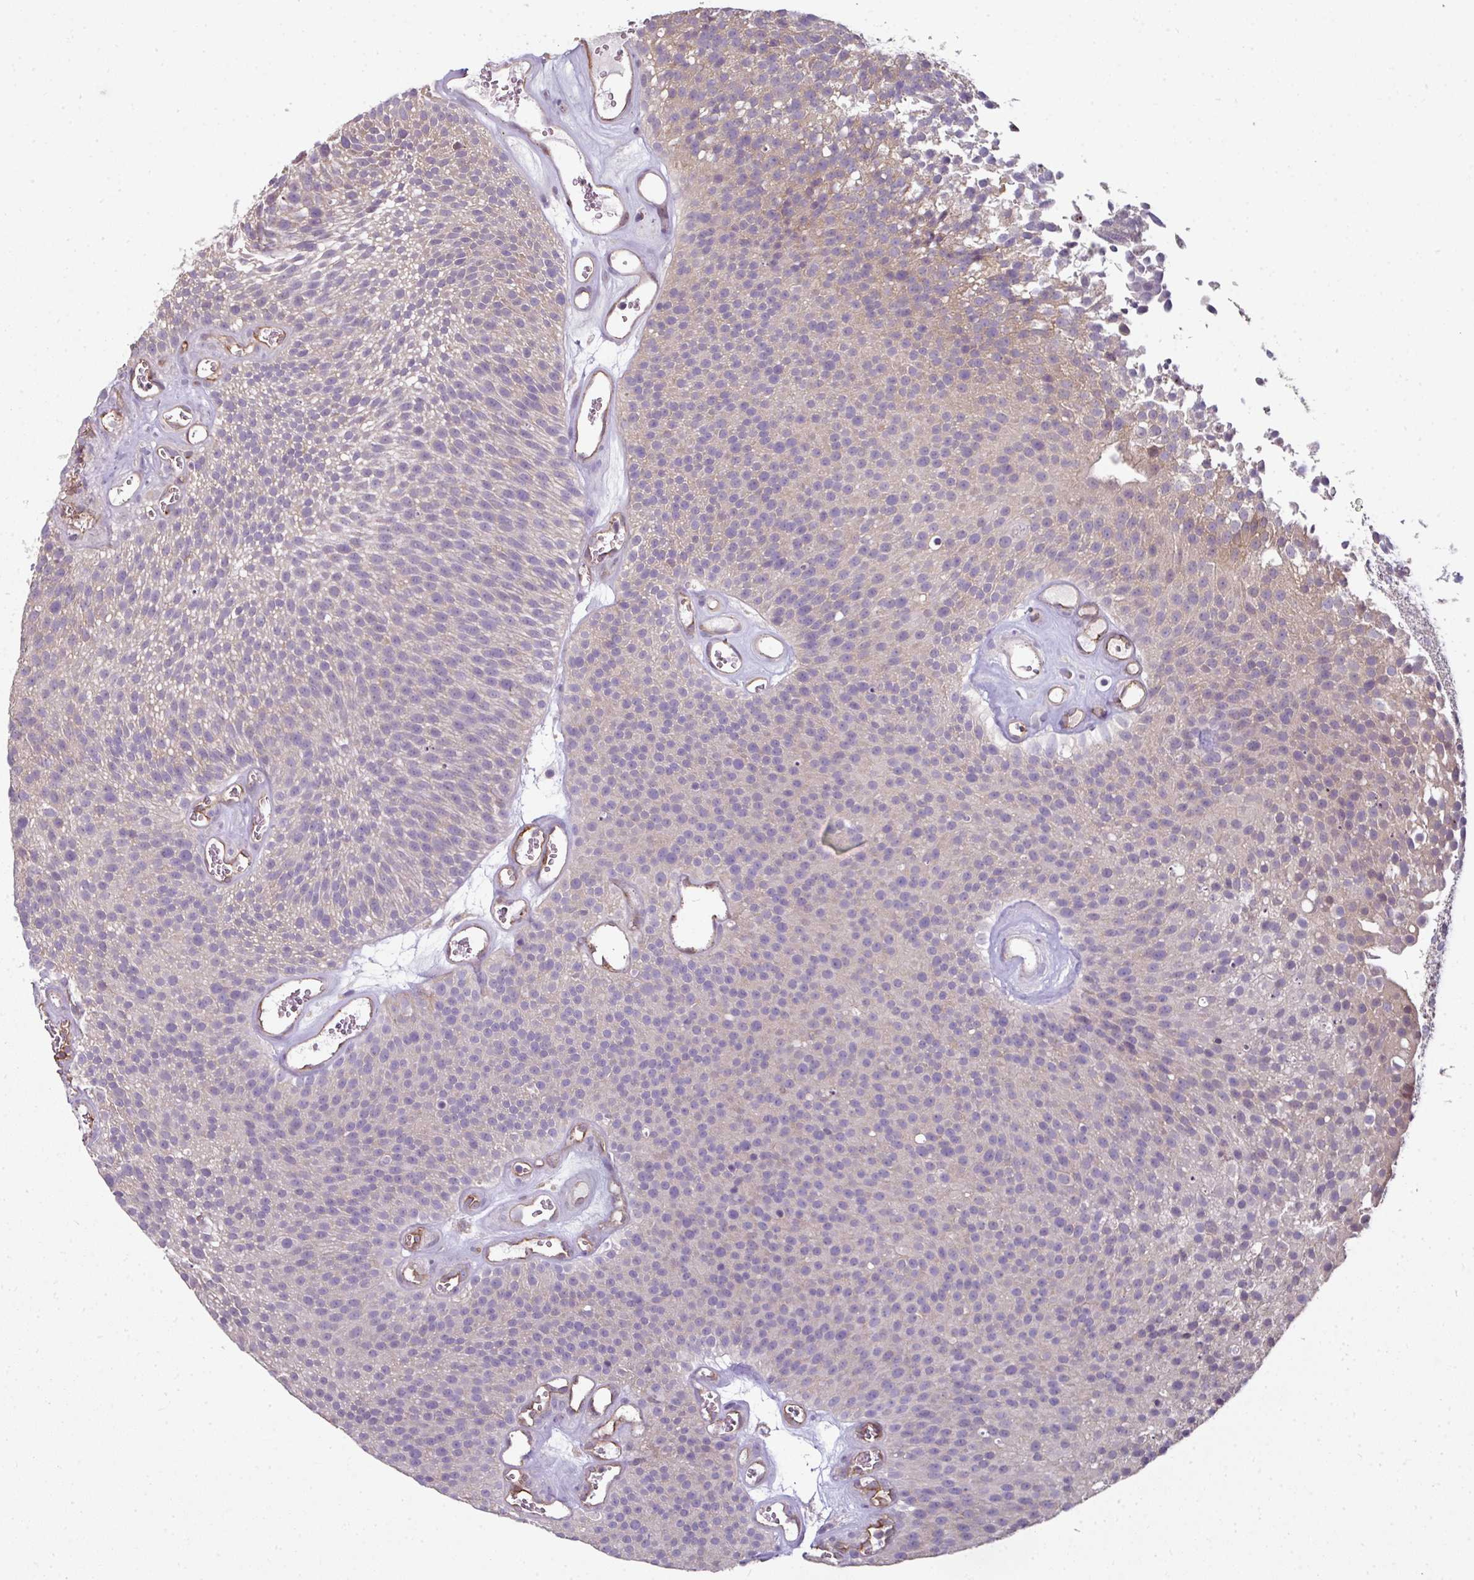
{"staining": {"intensity": "weak", "quantity": "<25%", "location": "cytoplasmic/membranous"}, "tissue": "urothelial cancer", "cell_type": "Tumor cells", "image_type": "cancer", "snomed": [{"axis": "morphology", "description": "Urothelial carcinoma, Low grade"}, {"axis": "topography", "description": "Urinary bladder"}], "caption": "Human urothelial cancer stained for a protein using immunohistochemistry (IHC) displays no positivity in tumor cells.", "gene": "C19orf33", "patient": {"sex": "female", "age": 79}}